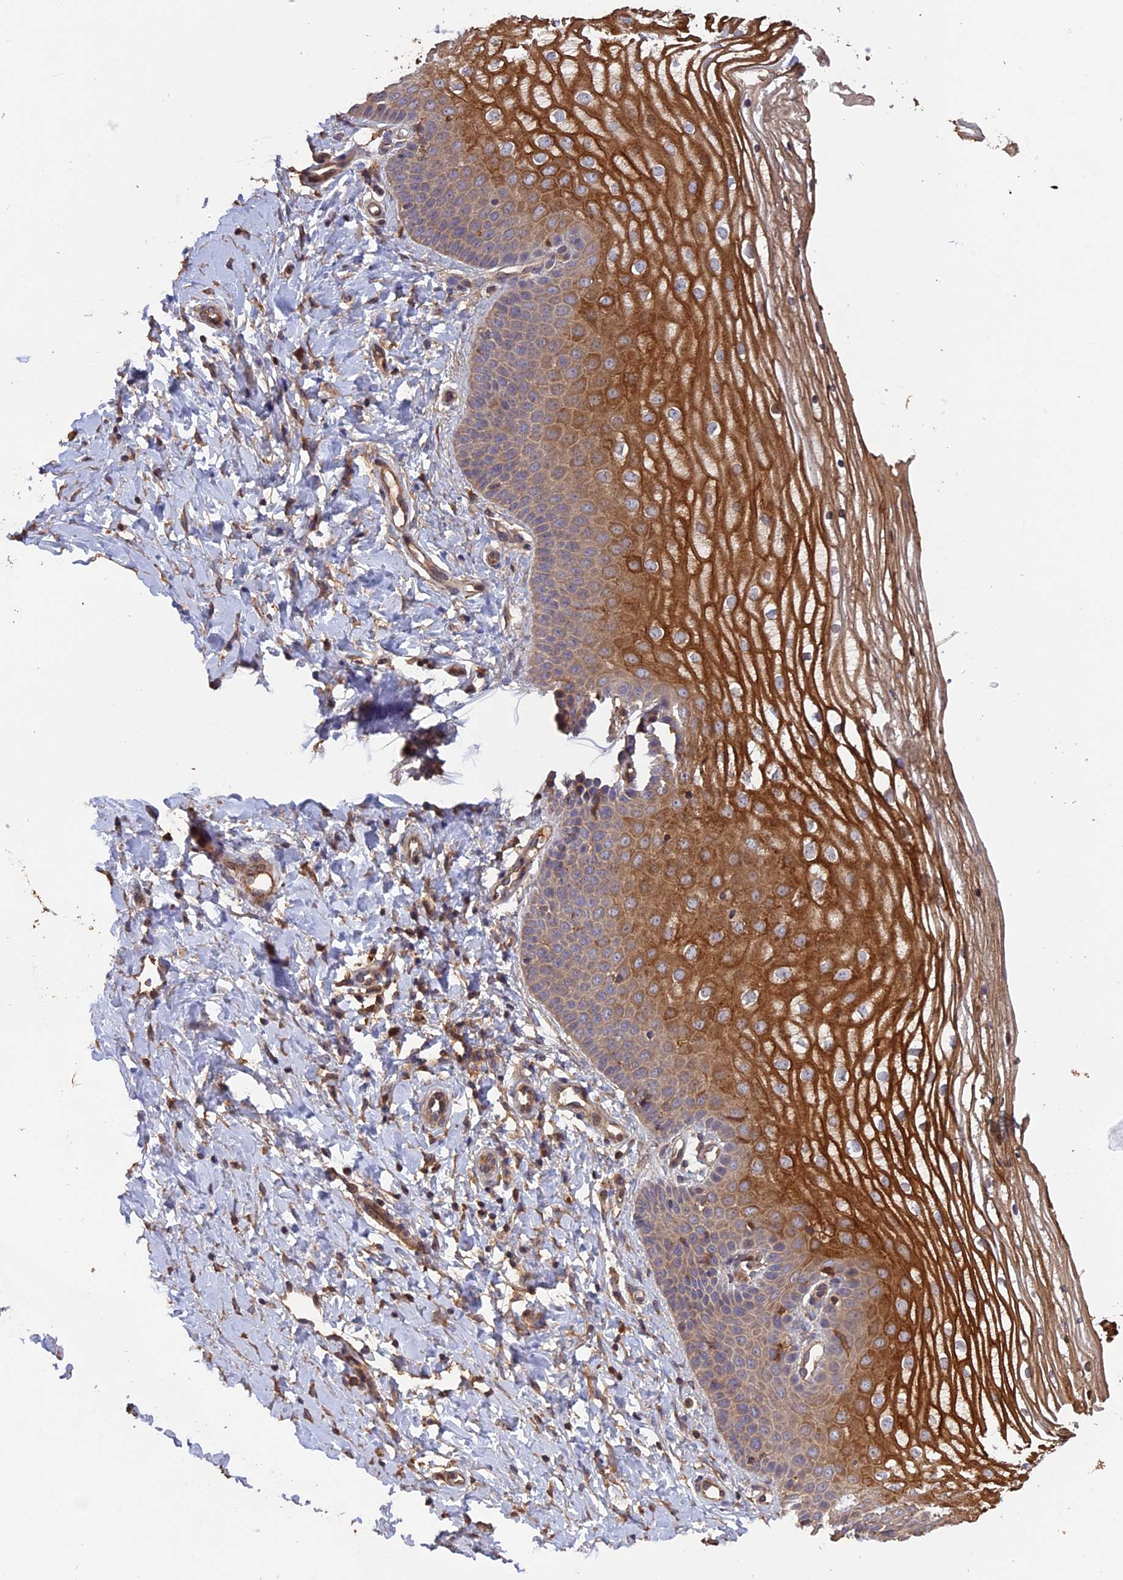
{"staining": {"intensity": "strong", "quantity": "25%-75%", "location": "cytoplasmic/membranous"}, "tissue": "vagina", "cell_type": "Squamous epithelial cells", "image_type": "normal", "snomed": [{"axis": "morphology", "description": "Normal tissue, NOS"}, {"axis": "topography", "description": "Vagina"}], "caption": "This is a micrograph of immunohistochemistry (IHC) staining of unremarkable vagina, which shows strong staining in the cytoplasmic/membranous of squamous epithelial cells.", "gene": "RASAL1", "patient": {"sex": "female", "age": 68}}